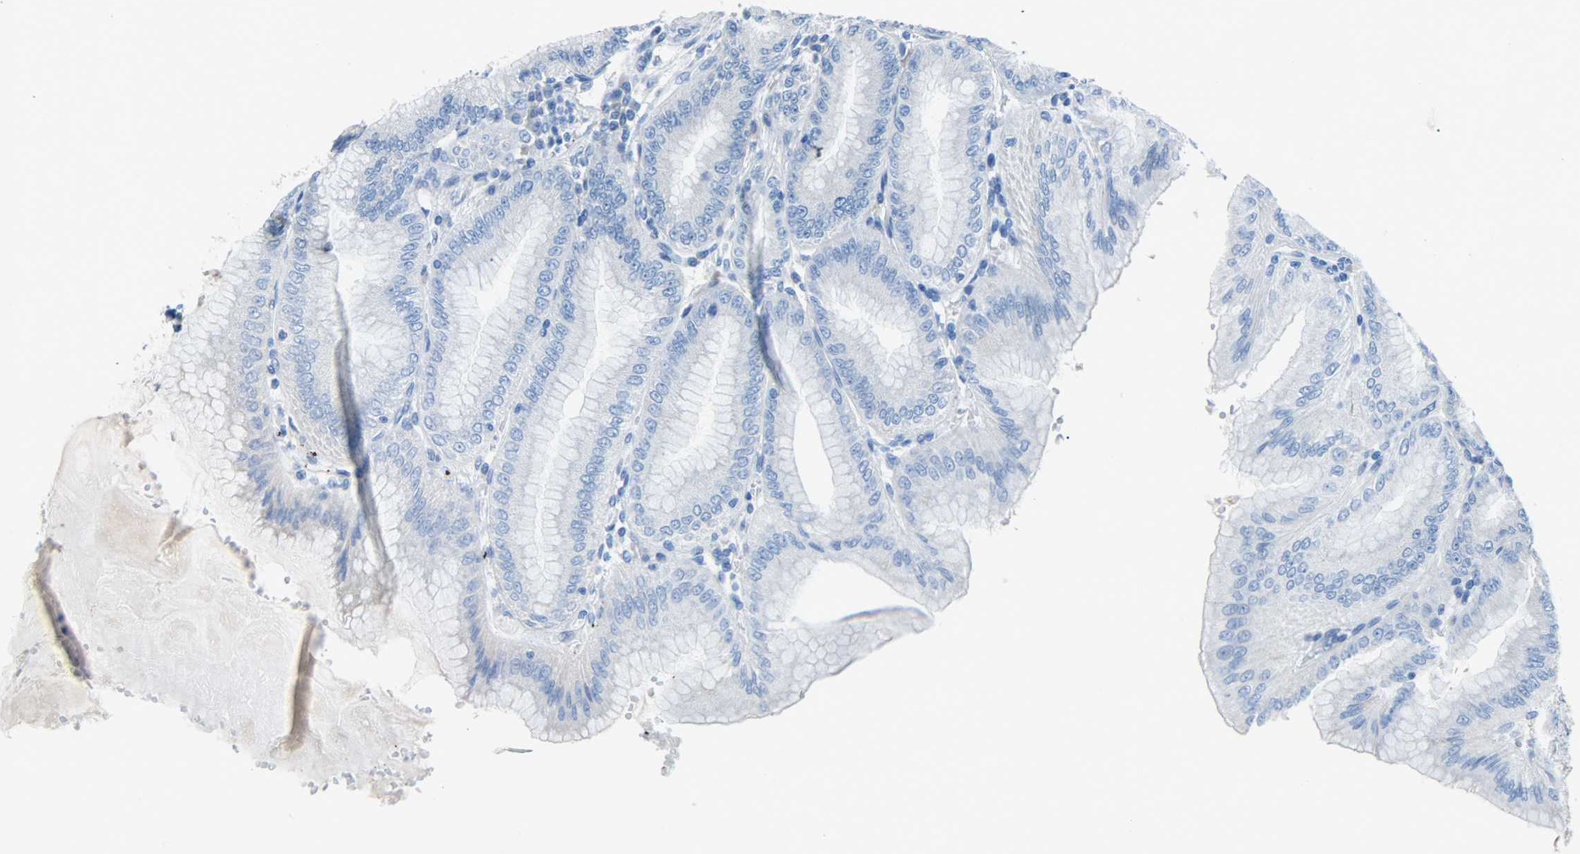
{"staining": {"intensity": "negative", "quantity": "none", "location": "none"}, "tissue": "stomach", "cell_type": "Glandular cells", "image_type": "normal", "snomed": [{"axis": "morphology", "description": "Normal tissue, NOS"}, {"axis": "topography", "description": "Stomach, lower"}], "caption": "High magnification brightfield microscopy of benign stomach stained with DAB (3,3'-diaminobenzidine) (brown) and counterstained with hematoxylin (blue): glandular cells show no significant positivity.", "gene": "PDPN", "patient": {"sex": "male", "age": 71}}